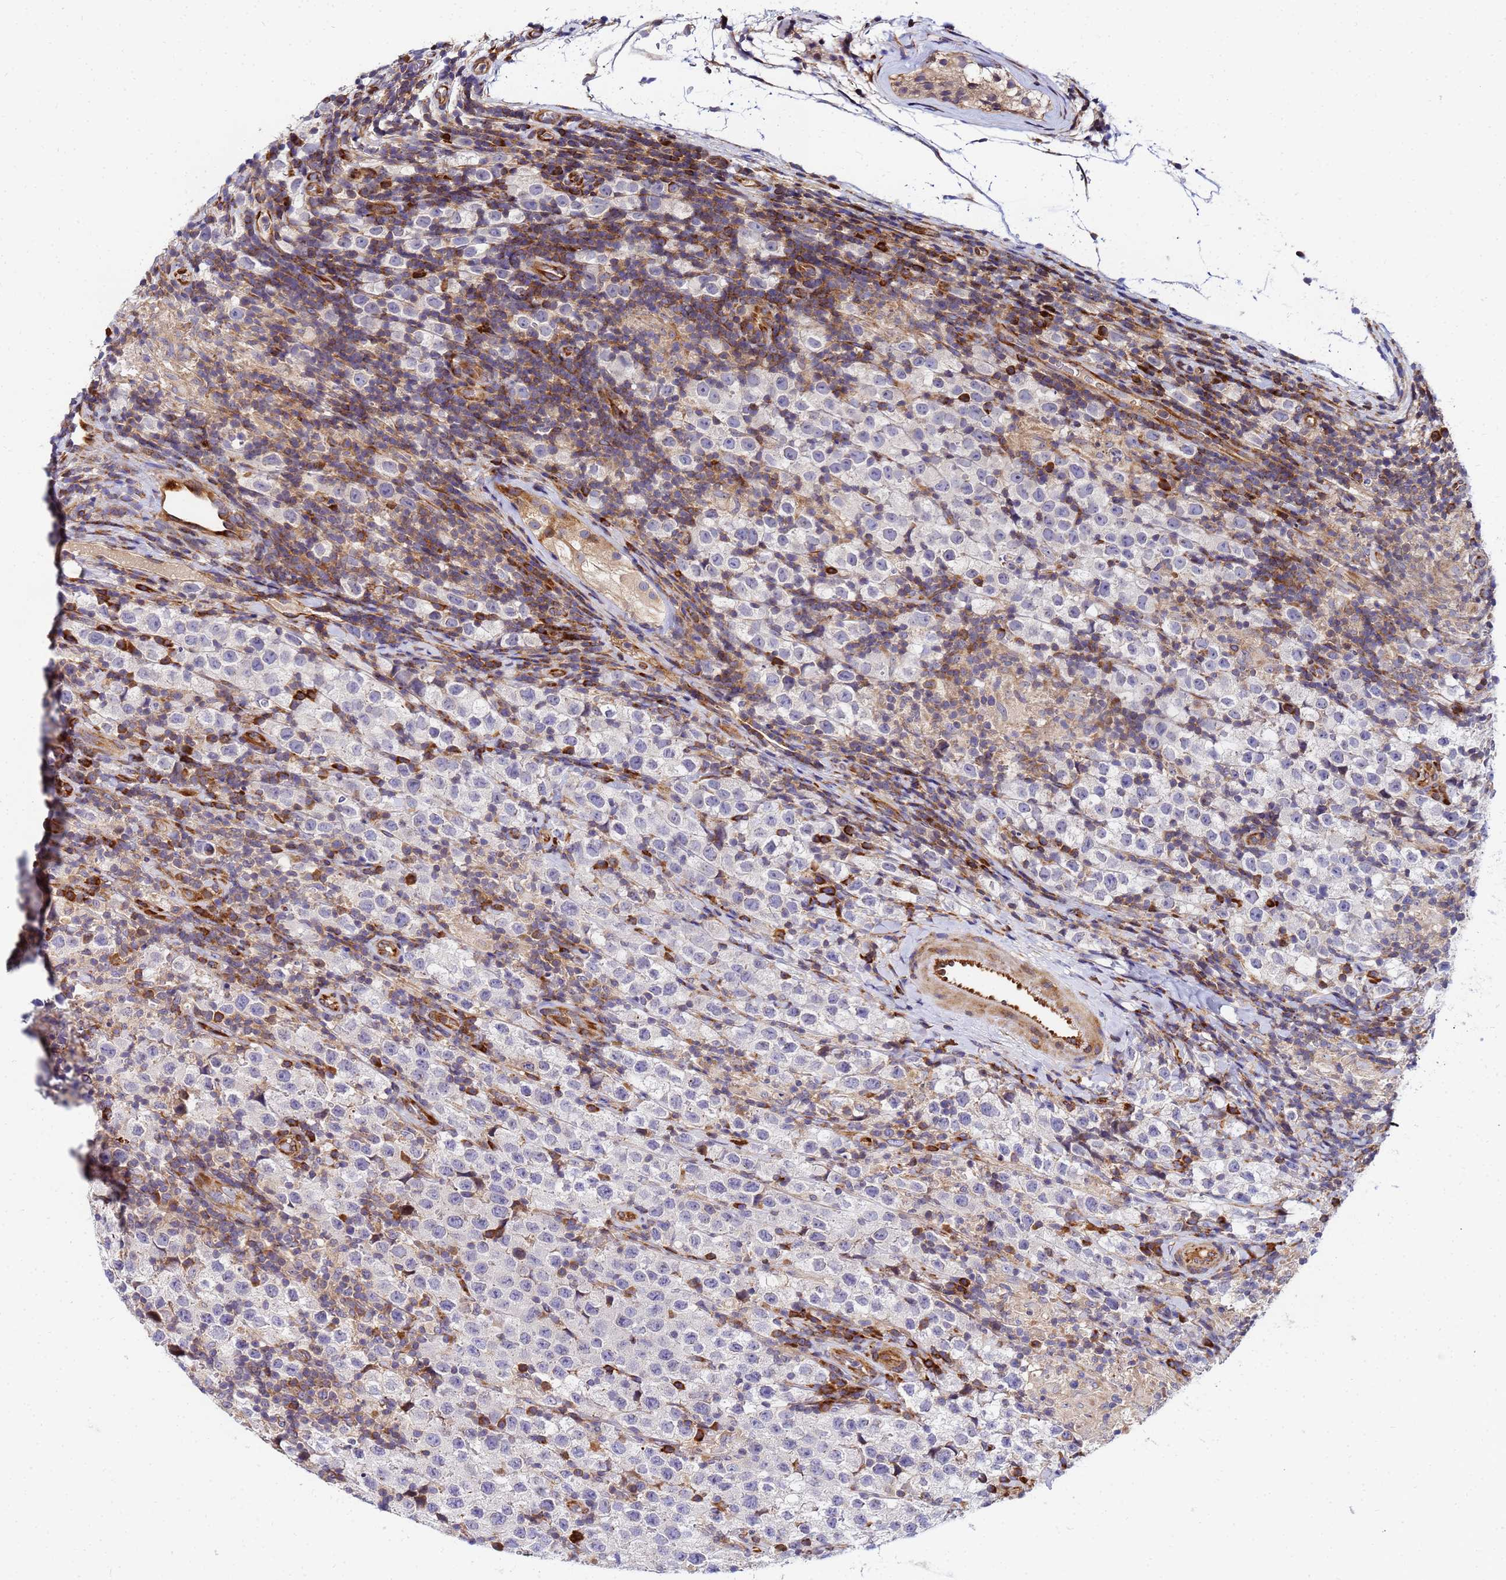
{"staining": {"intensity": "negative", "quantity": "none", "location": "none"}, "tissue": "testis cancer", "cell_type": "Tumor cells", "image_type": "cancer", "snomed": [{"axis": "morphology", "description": "Seminoma, NOS"}, {"axis": "morphology", "description": "Carcinoma, Embryonal, NOS"}, {"axis": "topography", "description": "Testis"}], "caption": "Tumor cells are negative for protein expression in human testis seminoma.", "gene": "POM121", "patient": {"sex": "male", "age": 41}}